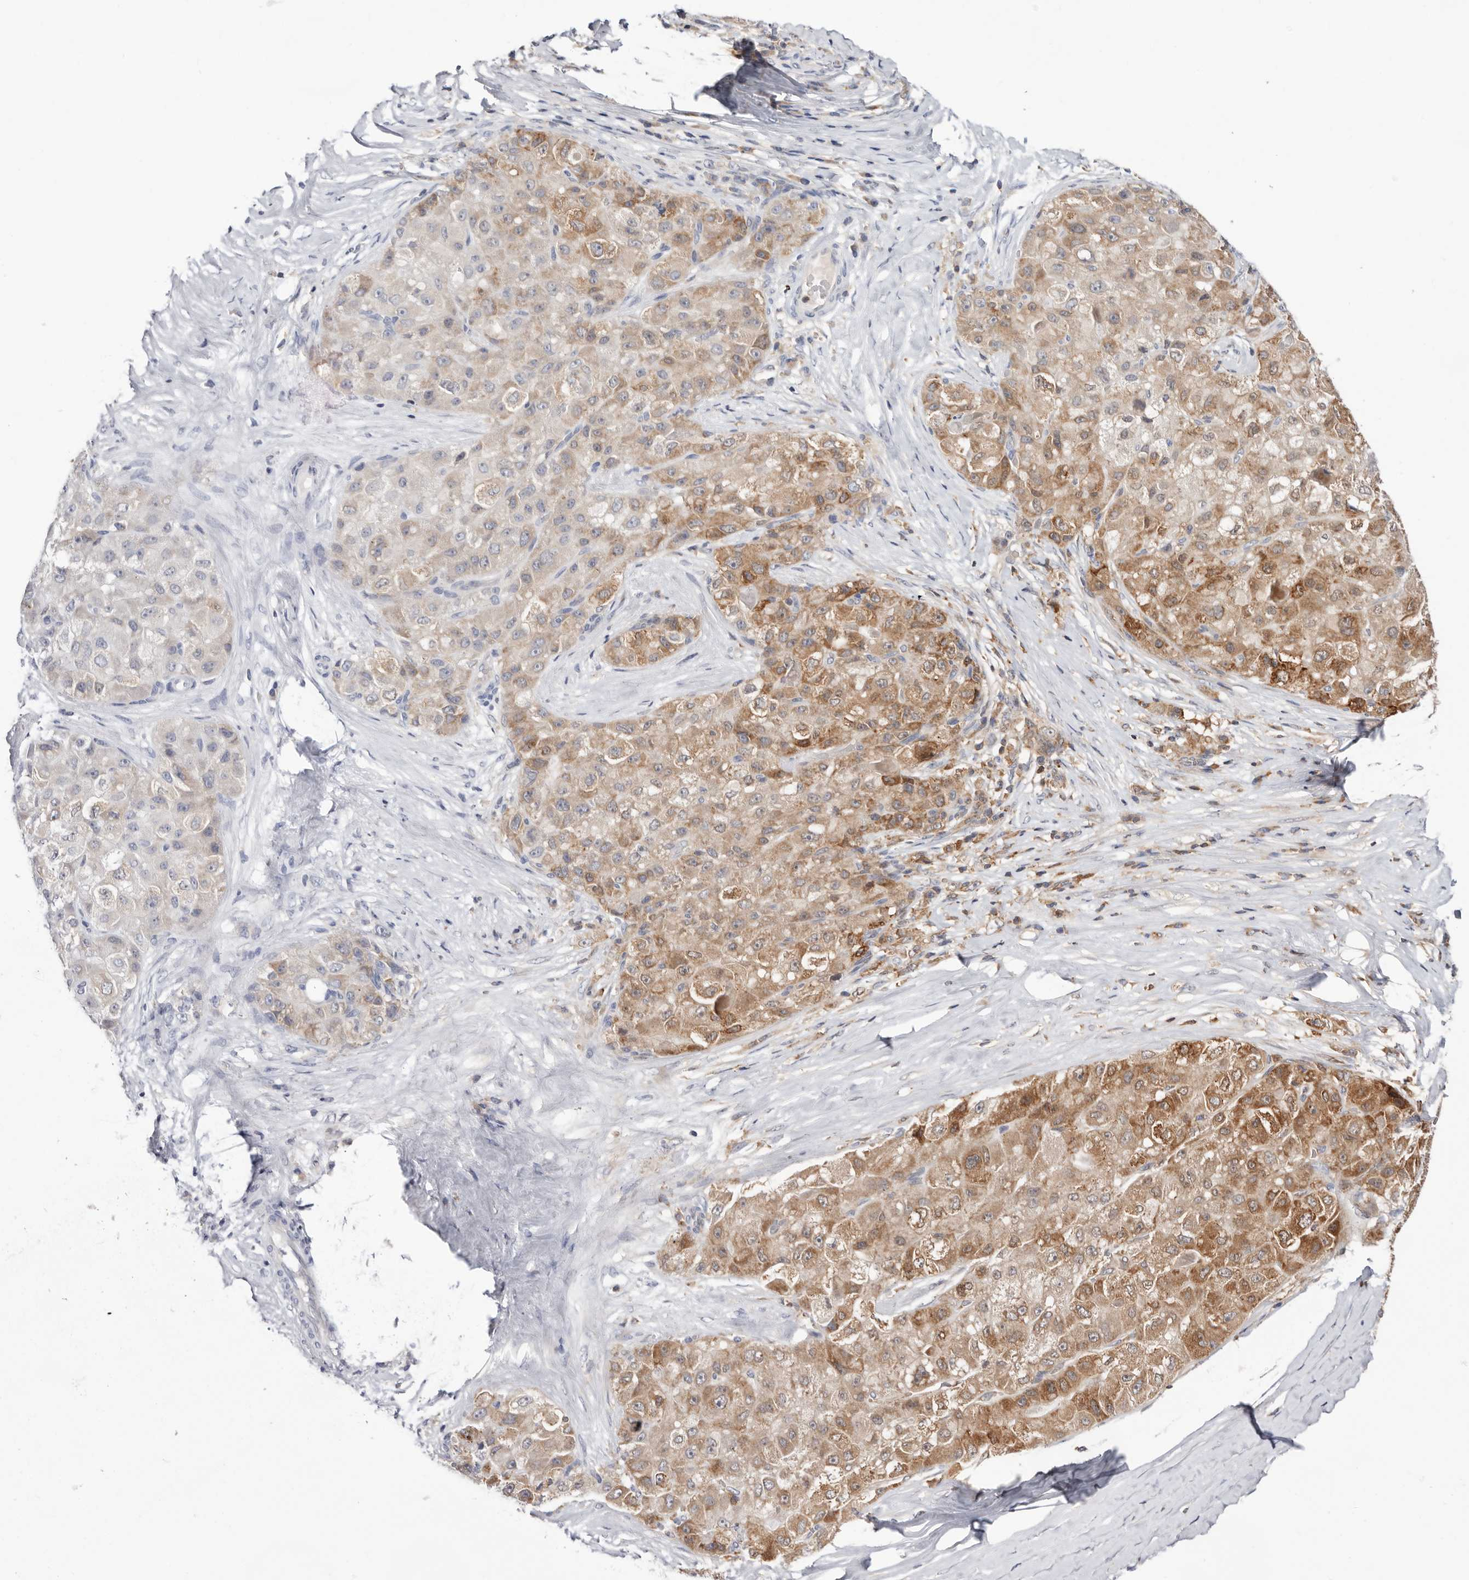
{"staining": {"intensity": "moderate", "quantity": ">75%", "location": "cytoplasmic/membranous"}, "tissue": "liver cancer", "cell_type": "Tumor cells", "image_type": "cancer", "snomed": [{"axis": "morphology", "description": "Carcinoma, Hepatocellular, NOS"}, {"axis": "topography", "description": "Liver"}], "caption": "A photomicrograph of human hepatocellular carcinoma (liver) stained for a protein exhibits moderate cytoplasmic/membranous brown staining in tumor cells. (Brightfield microscopy of DAB IHC at high magnification).", "gene": "RNF213", "patient": {"sex": "male", "age": 80}}